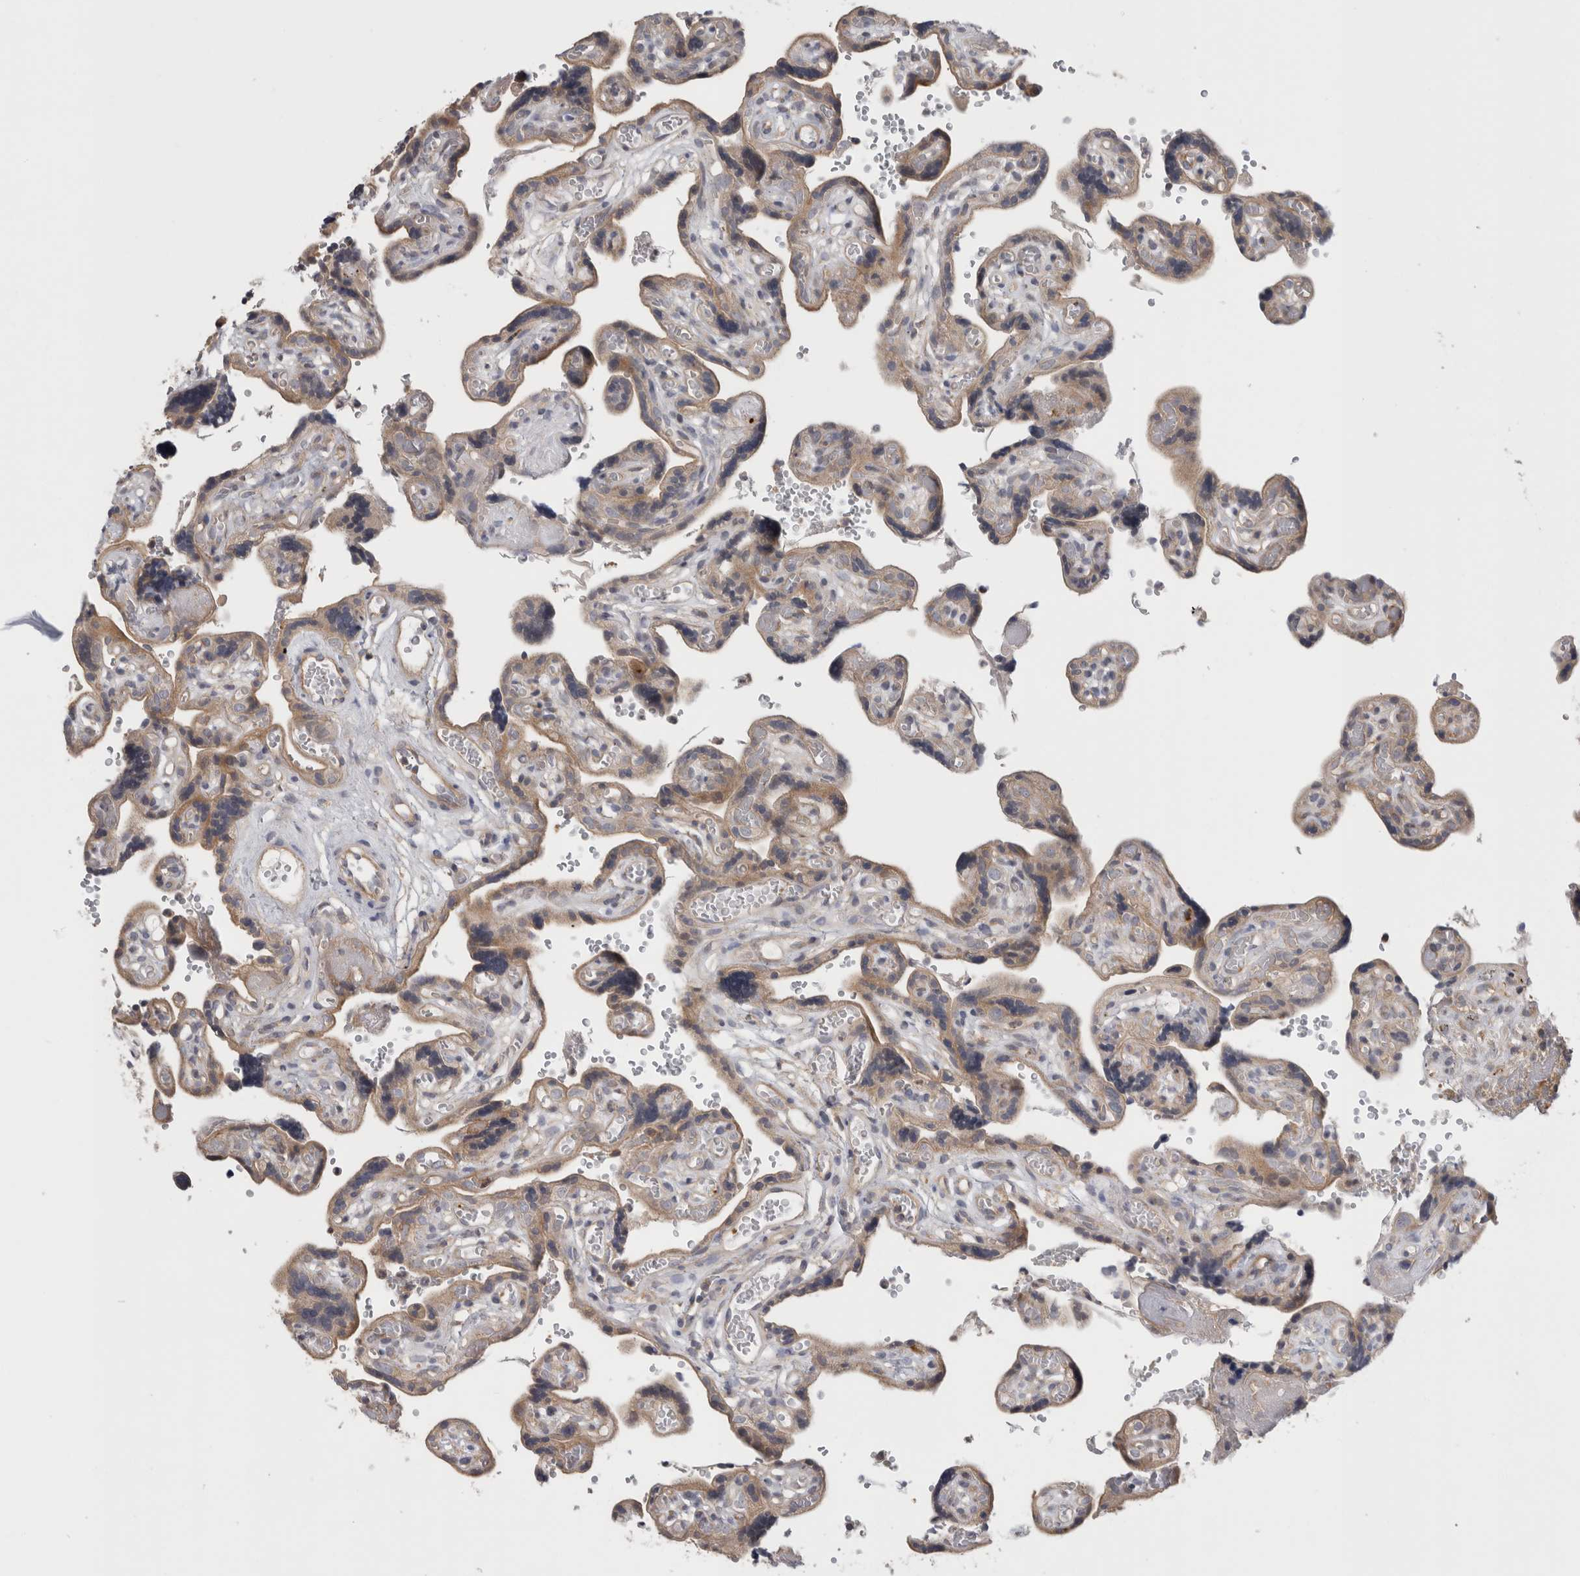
{"staining": {"intensity": "moderate", "quantity": ">75%", "location": "cytoplasmic/membranous"}, "tissue": "placenta", "cell_type": "Decidual cells", "image_type": "normal", "snomed": [{"axis": "morphology", "description": "Normal tissue, NOS"}, {"axis": "topography", "description": "Placenta"}], "caption": "IHC (DAB) staining of benign human placenta exhibits moderate cytoplasmic/membranous protein positivity in approximately >75% of decidual cells.", "gene": "GRIK2", "patient": {"sex": "female", "age": 30}}